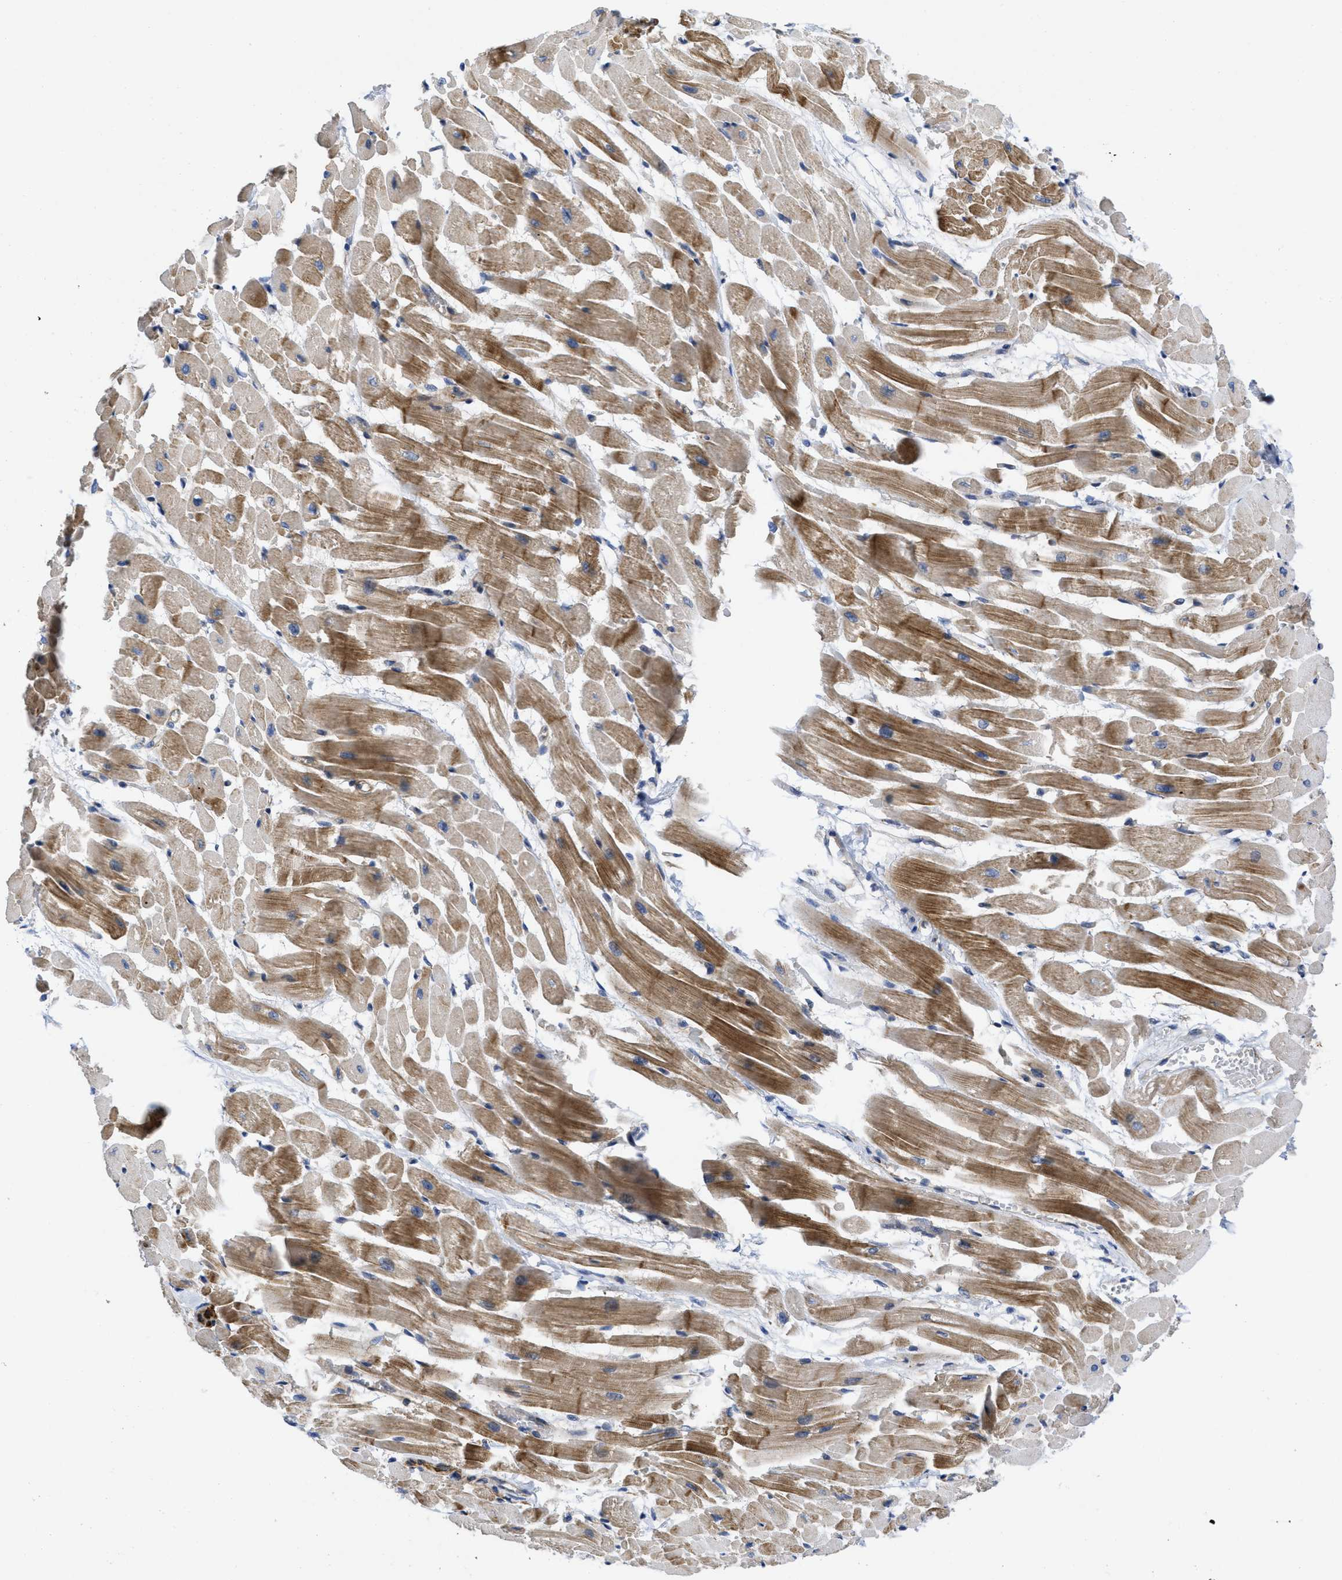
{"staining": {"intensity": "moderate", "quantity": ">75%", "location": "cytoplasmic/membranous"}, "tissue": "heart muscle", "cell_type": "Cardiomyocytes", "image_type": "normal", "snomed": [{"axis": "morphology", "description": "Normal tissue, NOS"}, {"axis": "topography", "description": "Heart"}], "caption": "IHC (DAB) staining of unremarkable human heart muscle shows moderate cytoplasmic/membranous protein expression in approximately >75% of cardiomyocytes. The staining is performed using DAB (3,3'-diaminobenzidine) brown chromogen to label protein expression. The nuclei are counter-stained blue using hematoxylin.", "gene": "ARHGEF26", "patient": {"sex": "male", "age": 45}}